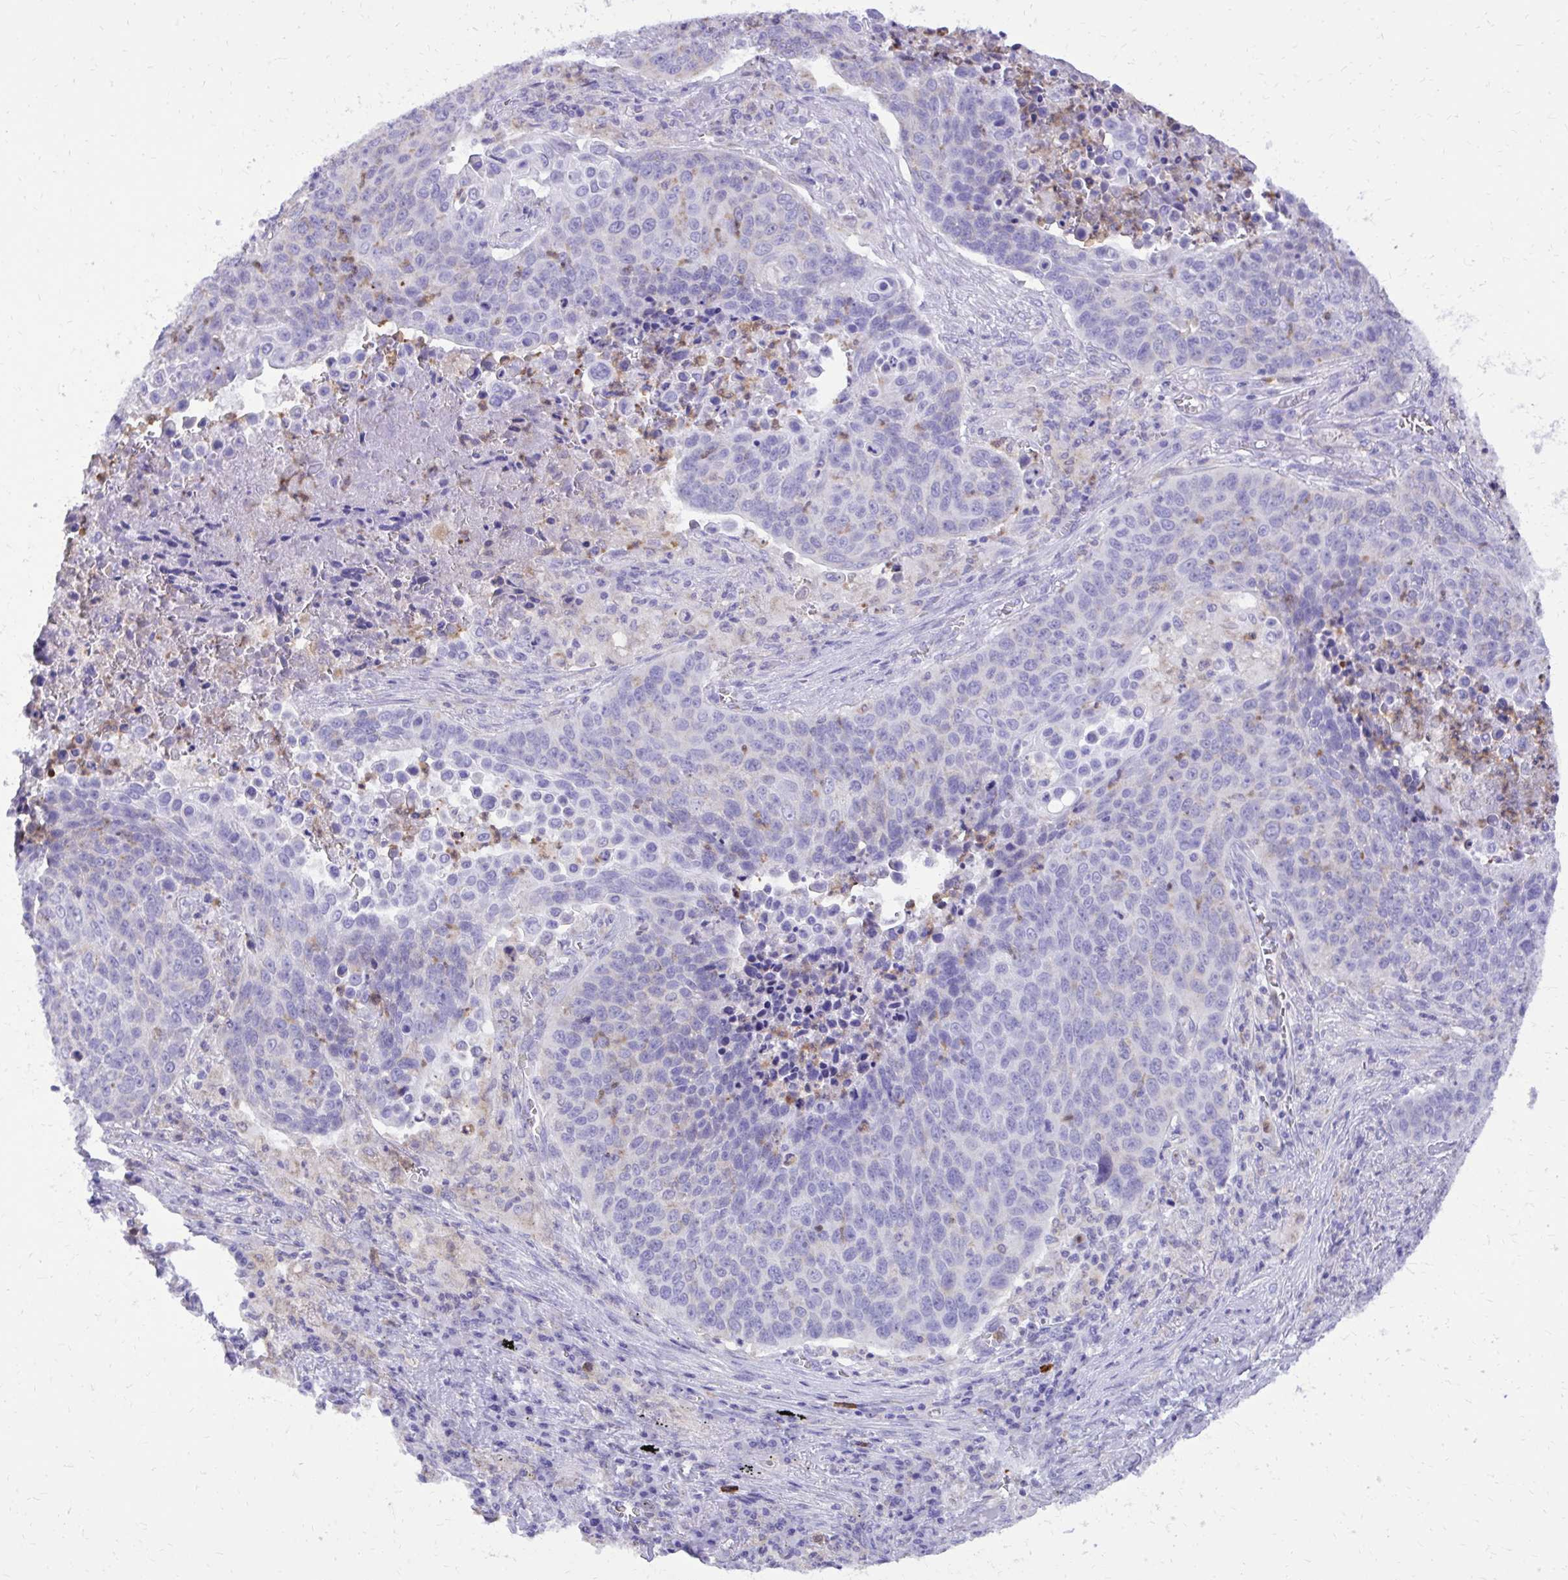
{"staining": {"intensity": "negative", "quantity": "none", "location": "none"}, "tissue": "lung cancer", "cell_type": "Tumor cells", "image_type": "cancer", "snomed": [{"axis": "morphology", "description": "Squamous cell carcinoma, NOS"}, {"axis": "topography", "description": "Lung"}], "caption": "This micrograph is of squamous cell carcinoma (lung) stained with immunohistochemistry (IHC) to label a protein in brown with the nuclei are counter-stained blue. There is no positivity in tumor cells. Brightfield microscopy of immunohistochemistry (IHC) stained with DAB (3,3'-diaminobenzidine) (brown) and hematoxylin (blue), captured at high magnification.", "gene": "CAT", "patient": {"sex": "male", "age": 78}}